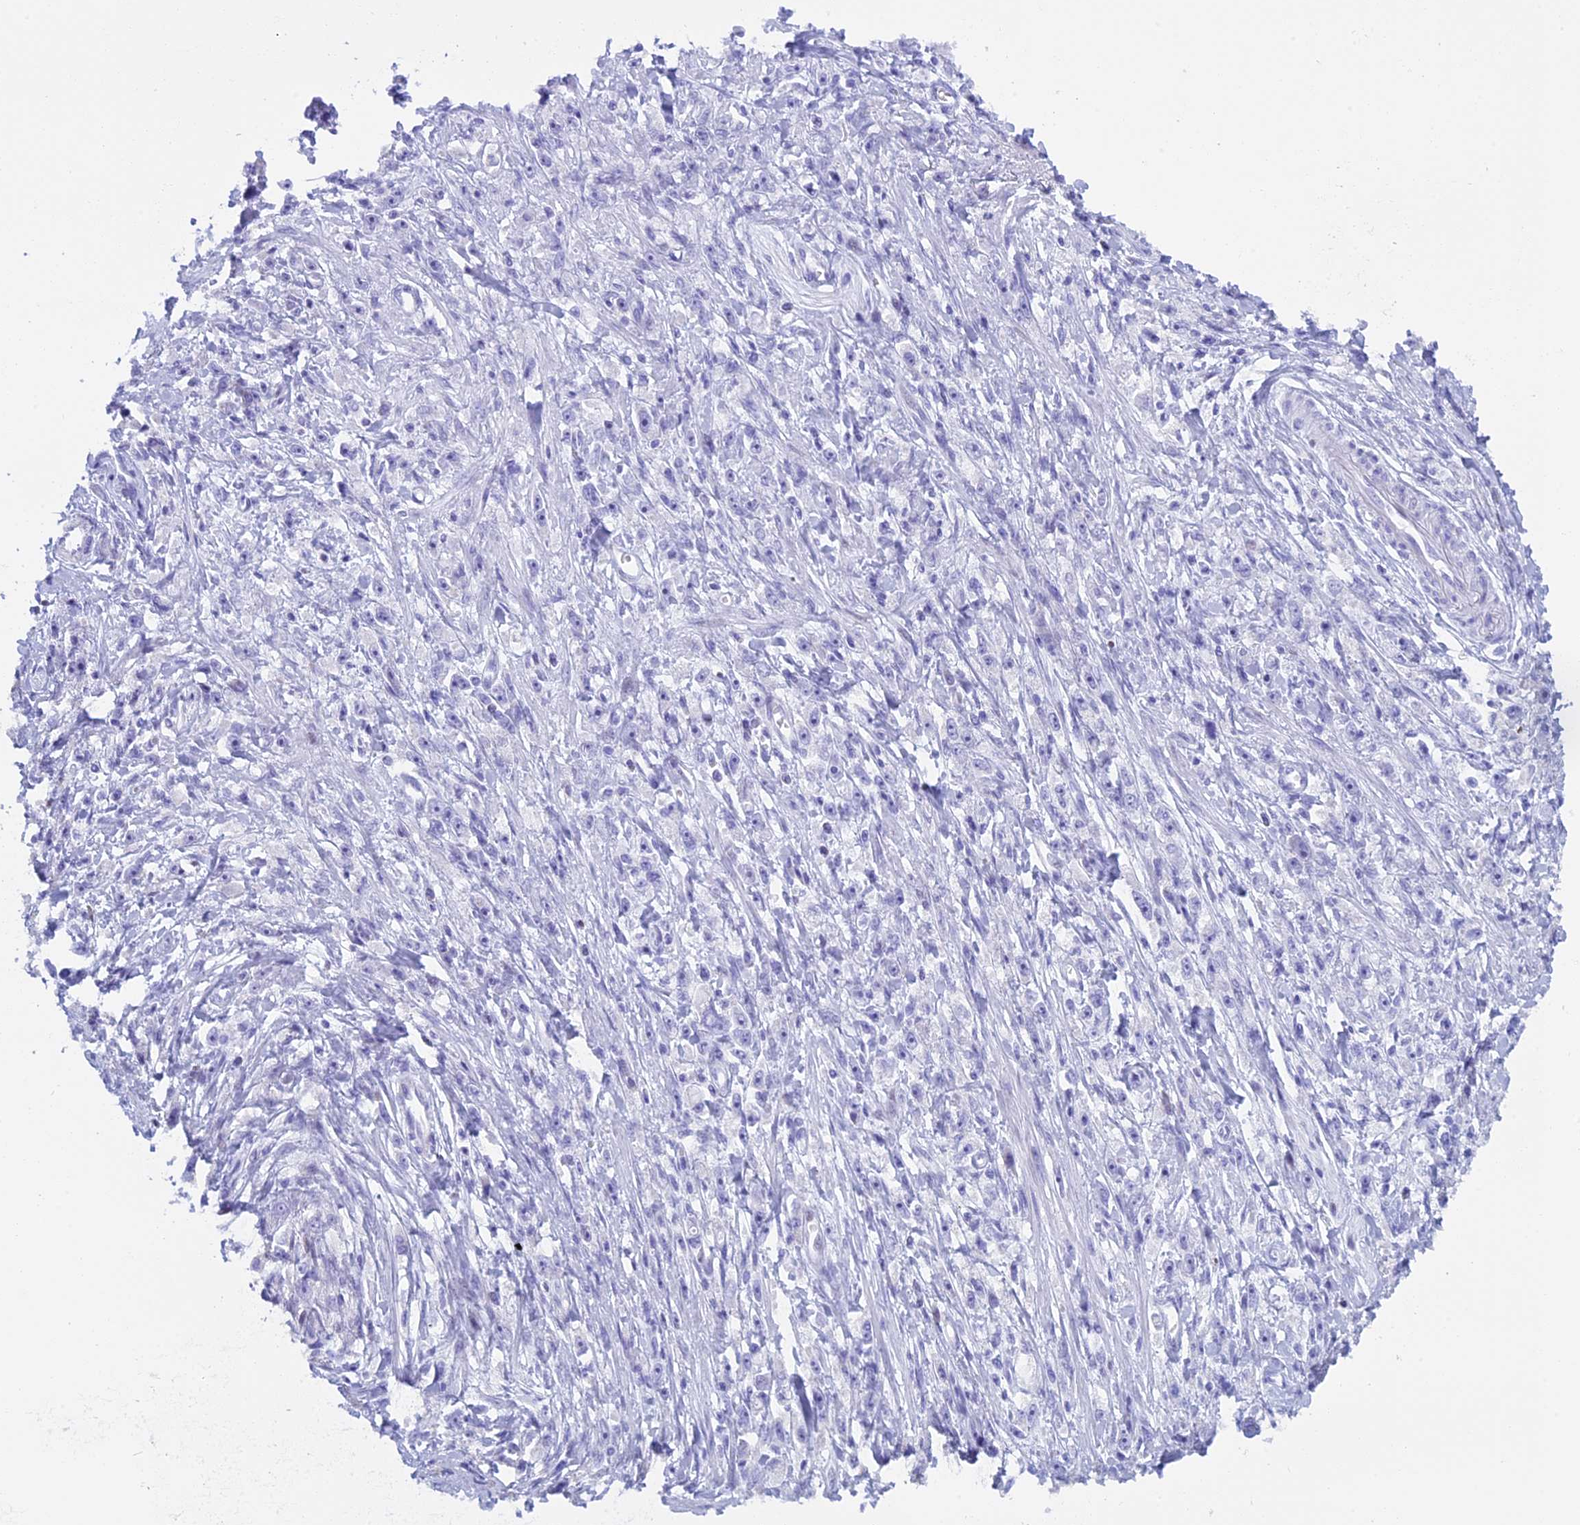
{"staining": {"intensity": "negative", "quantity": "none", "location": "none"}, "tissue": "stomach cancer", "cell_type": "Tumor cells", "image_type": "cancer", "snomed": [{"axis": "morphology", "description": "Adenocarcinoma, NOS"}, {"axis": "topography", "description": "Stomach"}], "caption": "A histopathology image of adenocarcinoma (stomach) stained for a protein shows no brown staining in tumor cells. (Stains: DAB IHC with hematoxylin counter stain, Microscopy: brightfield microscopy at high magnification).", "gene": "KCTD21", "patient": {"sex": "female", "age": 59}}